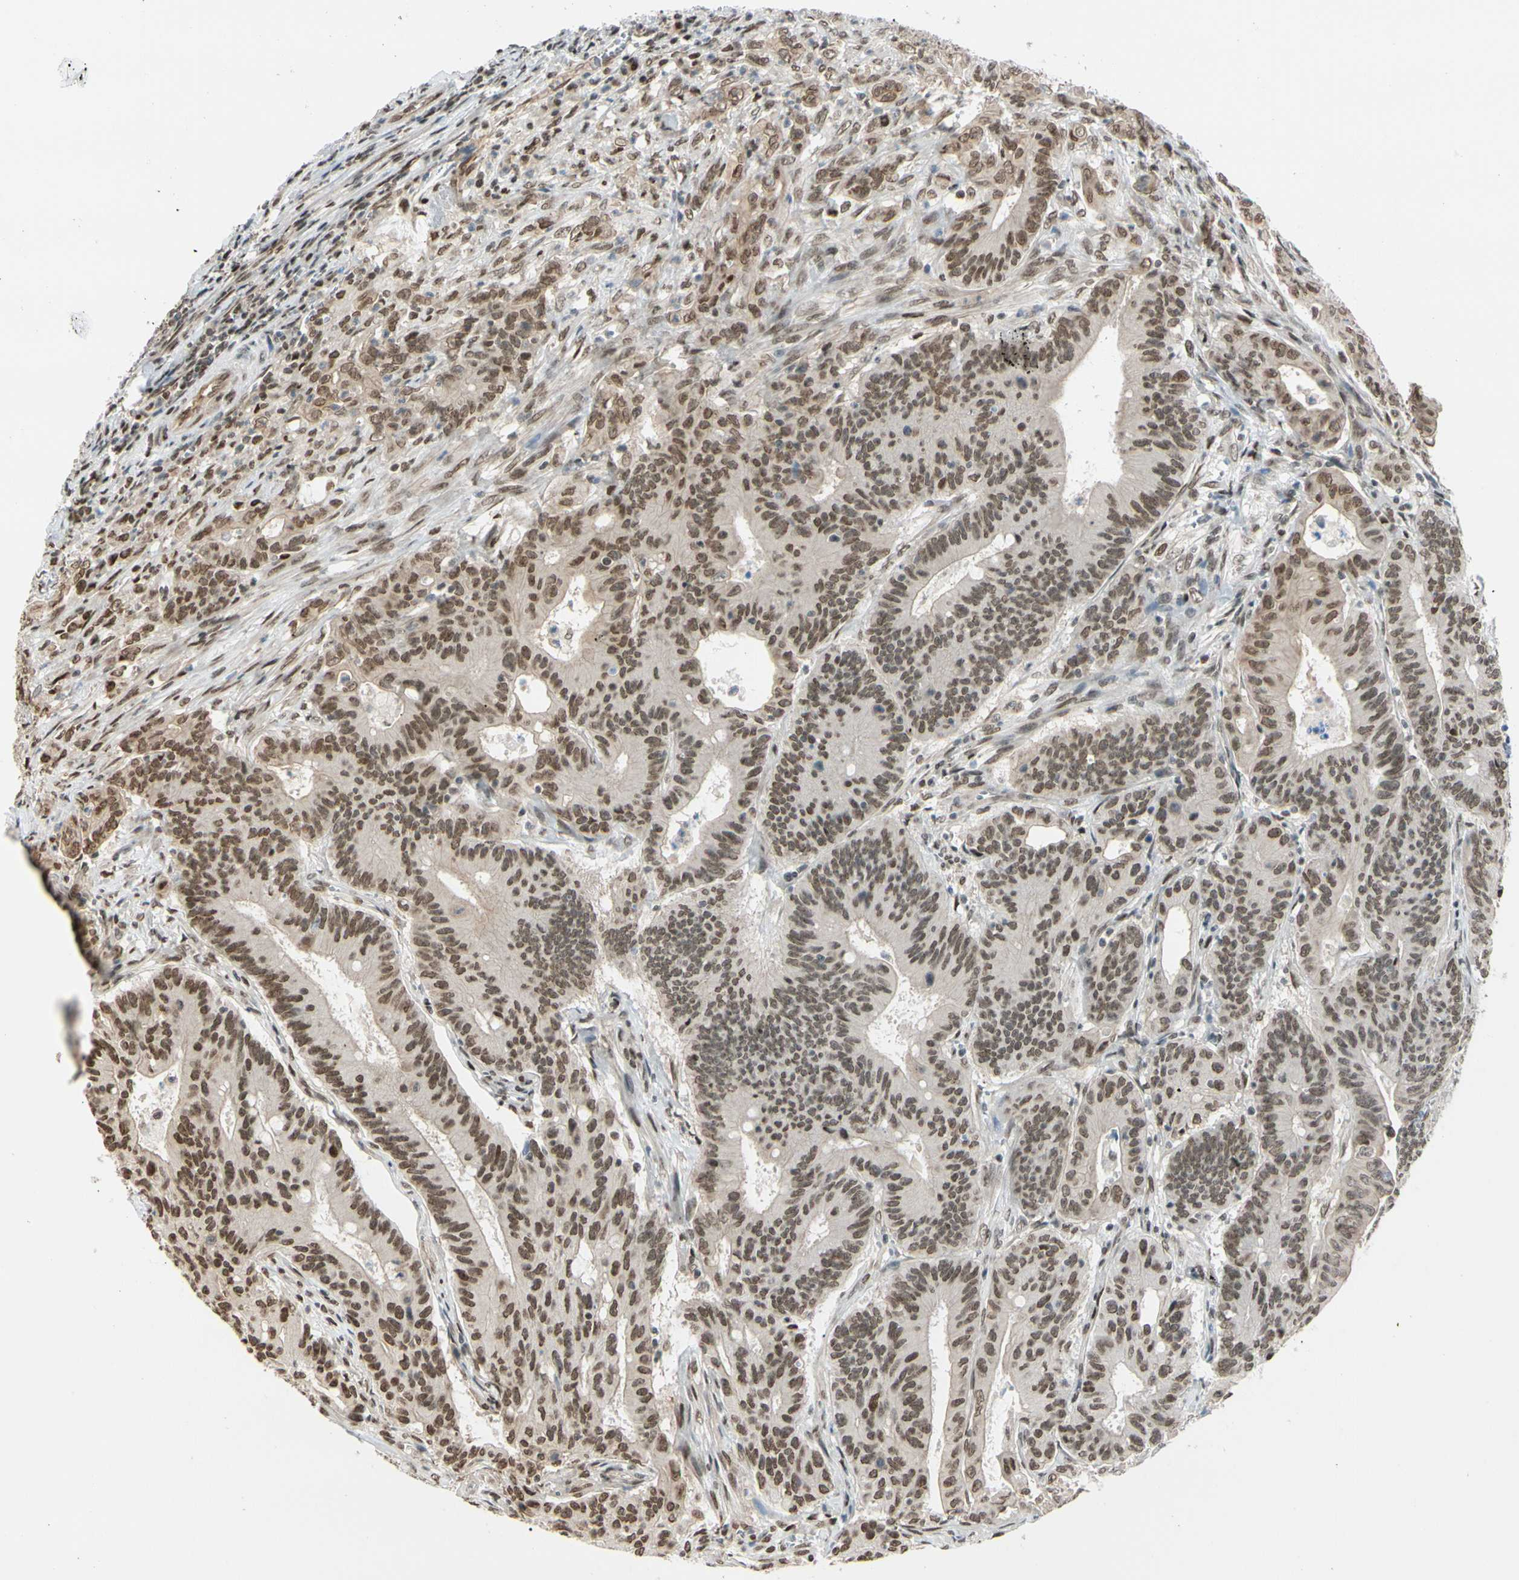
{"staining": {"intensity": "moderate", "quantity": ">75%", "location": "nuclear"}, "tissue": "colorectal cancer", "cell_type": "Tumor cells", "image_type": "cancer", "snomed": [{"axis": "morphology", "description": "Adenocarcinoma, NOS"}, {"axis": "topography", "description": "Colon"}], "caption": "Immunohistochemical staining of colorectal cancer (adenocarcinoma) reveals medium levels of moderate nuclear staining in about >75% of tumor cells. (Stains: DAB (3,3'-diaminobenzidine) in brown, nuclei in blue, Microscopy: brightfield microscopy at high magnification).", "gene": "SUFU", "patient": {"sex": "male", "age": 45}}